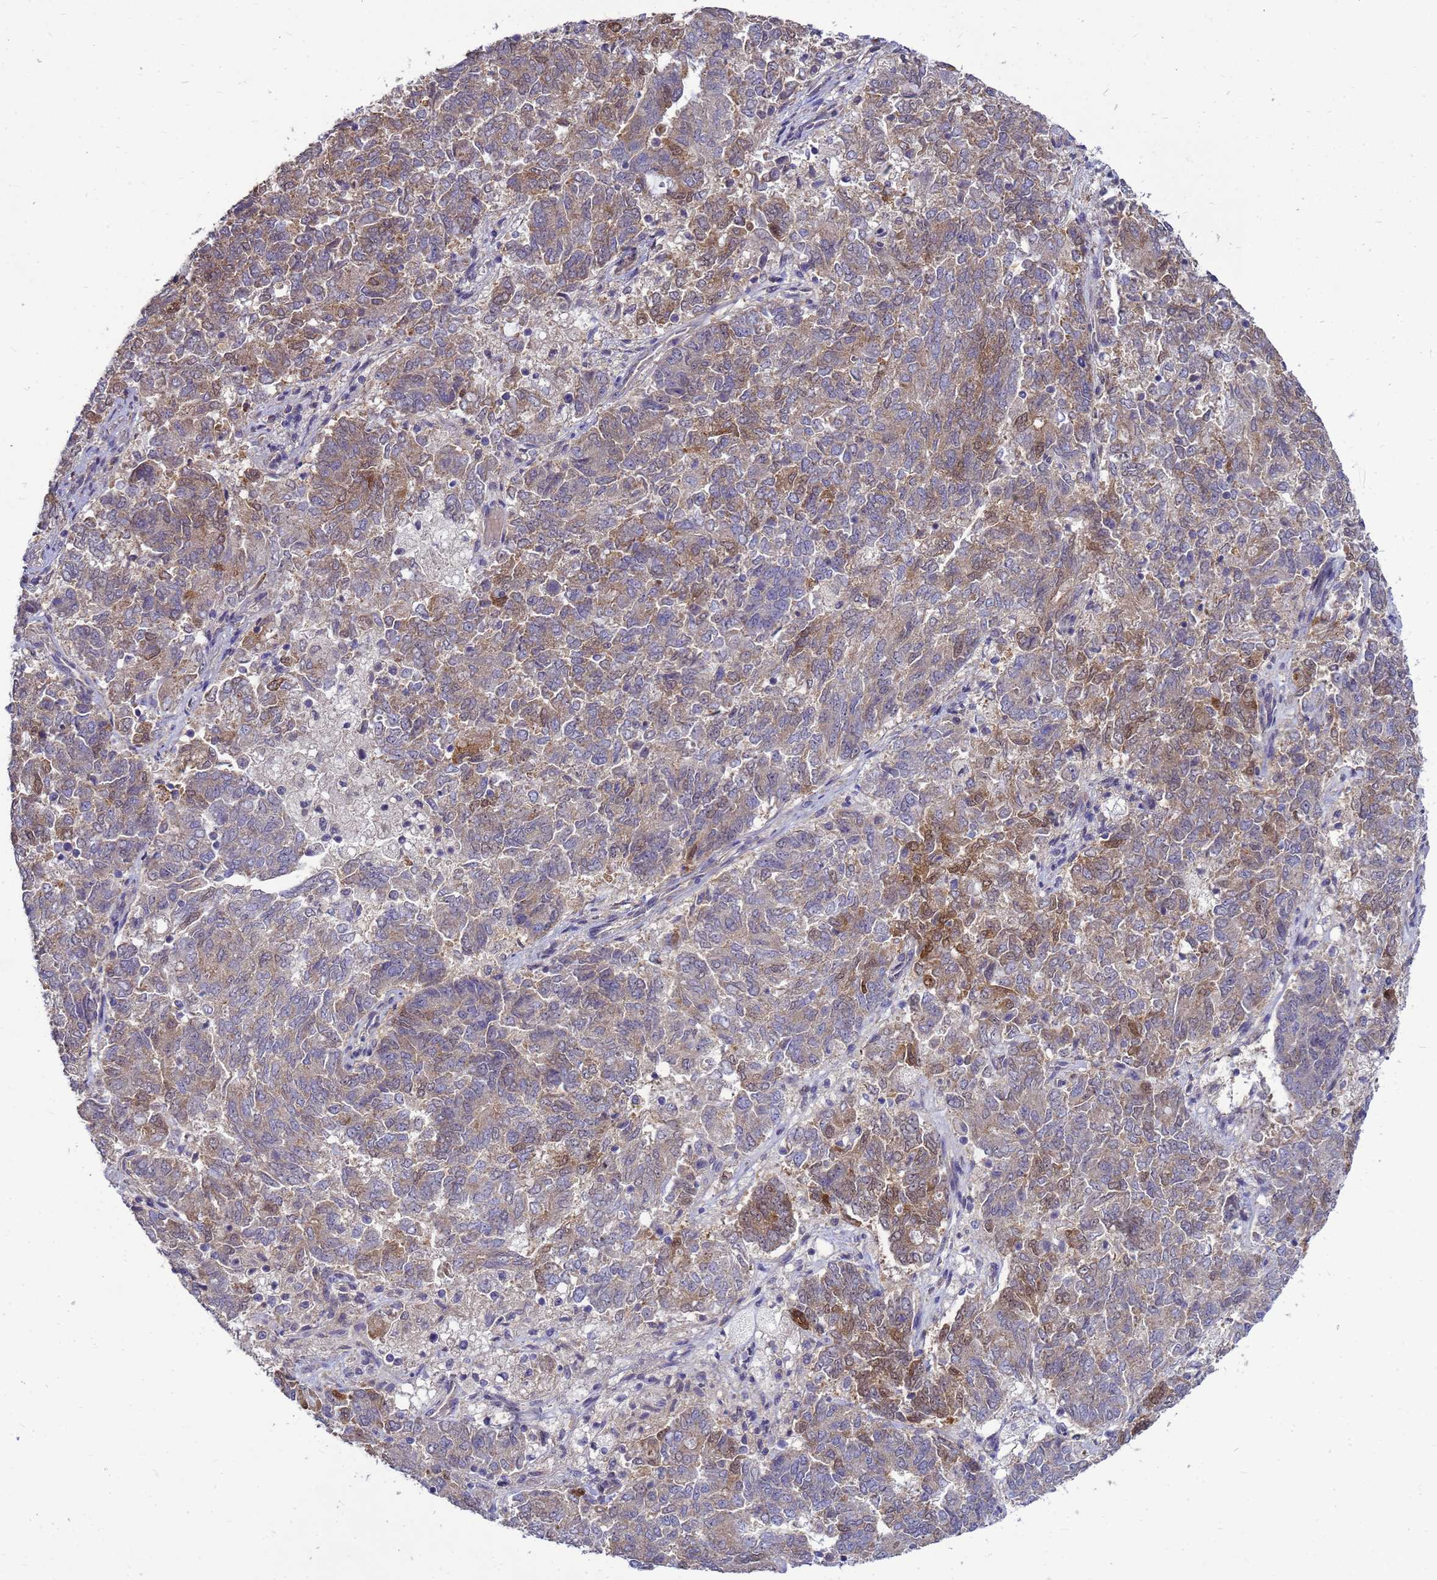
{"staining": {"intensity": "moderate", "quantity": "<25%", "location": "cytoplasmic/membranous"}, "tissue": "endometrial cancer", "cell_type": "Tumor cells", "image_type": "cancer", "snomed": [{"axis": "morphology", "description": "Adenocarcinoma, NOS"}, {"axis": "topography", "description": "Endometrium"}], "caption": "This is a micrograph of IHC staining of endometrial adenocarcinoma, which shows moderate positivity in the cytoplasmic/membranous of tumor cells.", "gene": "EIF4EBP3", "patient": {"sex": "female", "age": 80}}